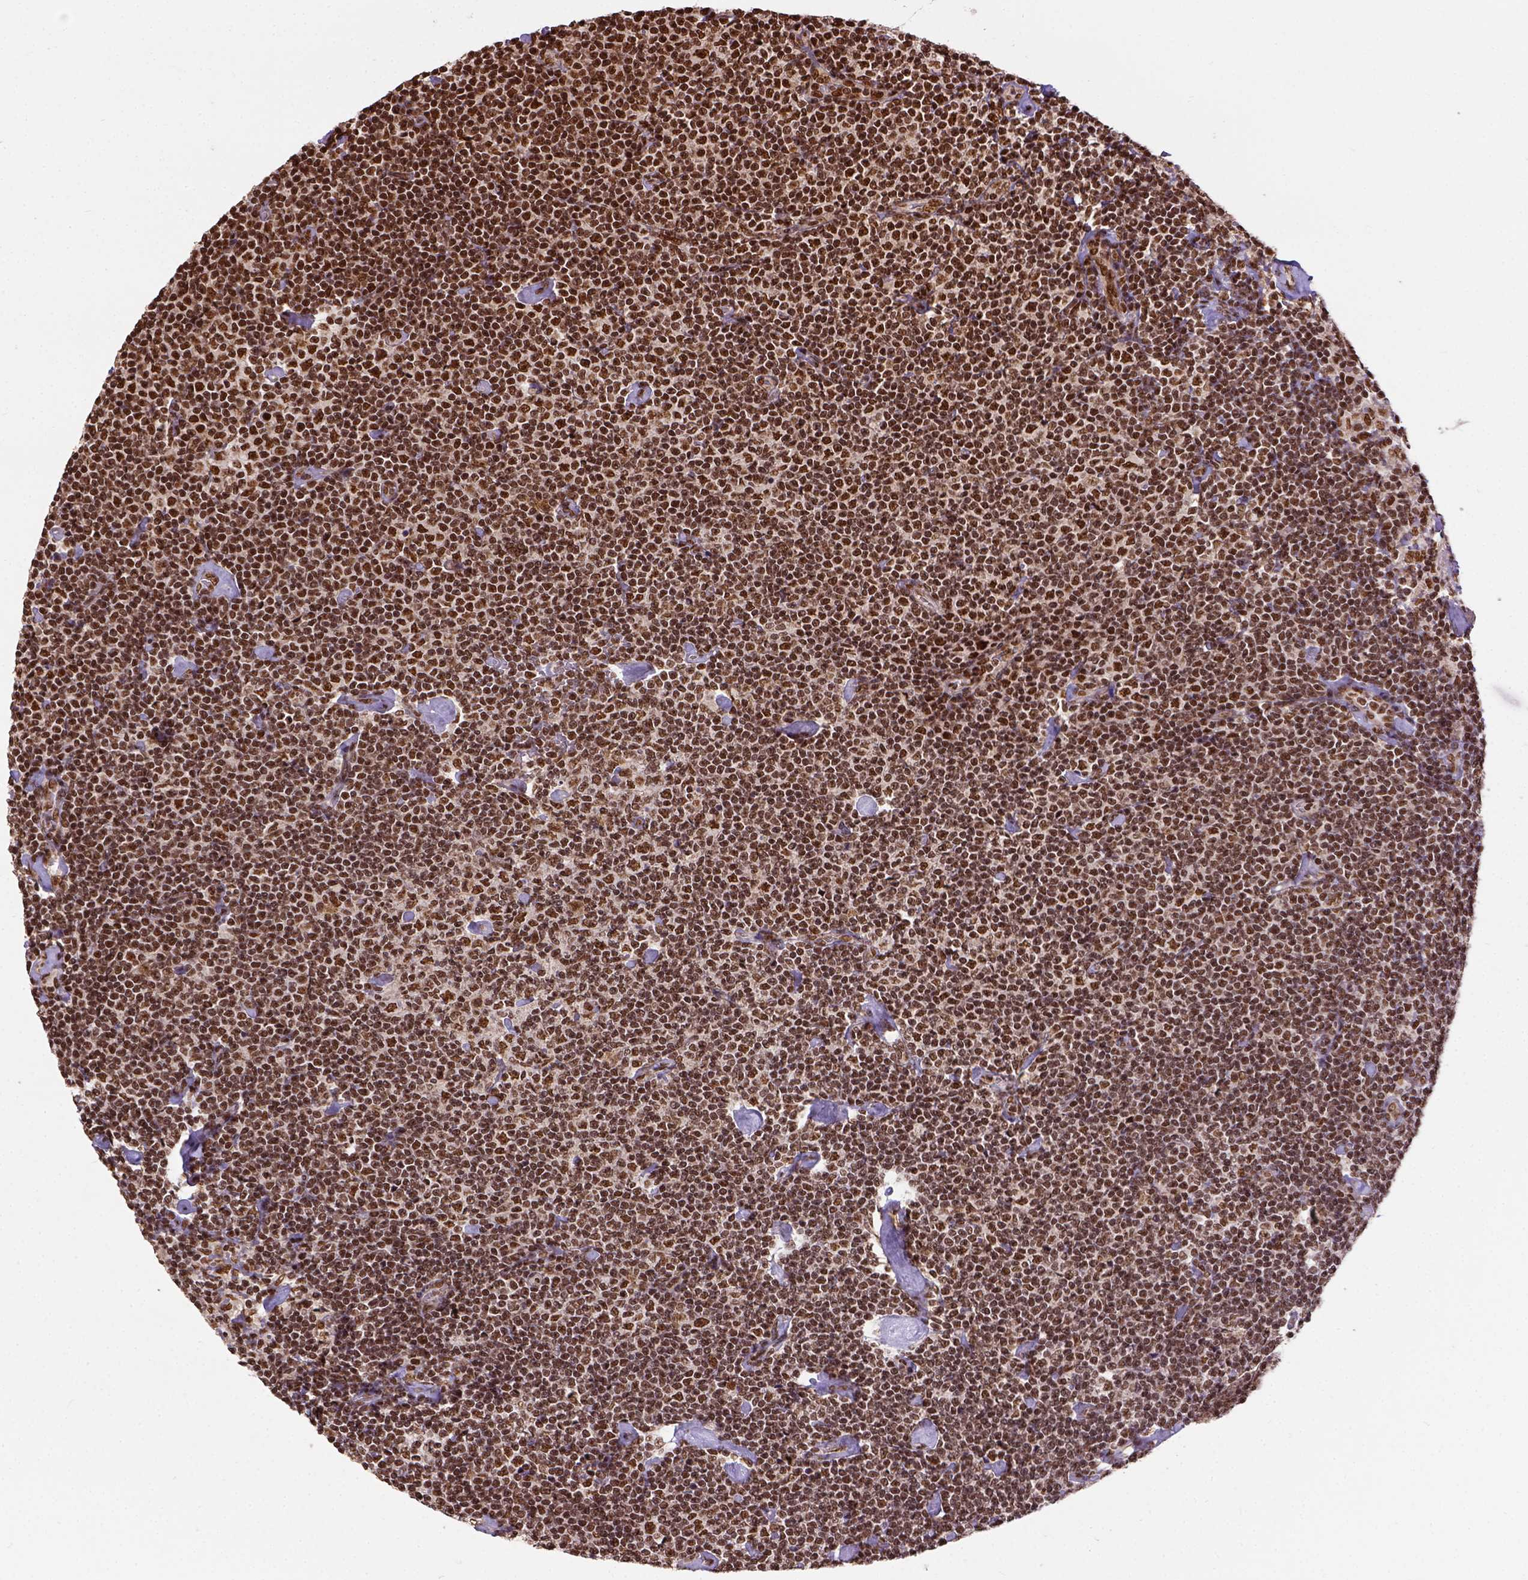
{"staining": {"intensity": "strong", "quantity": ">75%", "location": "nuclear"}, "tissue": "lymphoma", "cell_type": "Tumor cells", "image_type": "cancer", "snomed": [{"axis": "morphology", "description": "Malignant lymphoma, non-Hodgkin's type, Low grade"}, {"axis": "topography", "description": "Lymph node"}], "caption": "Immunohistochemical staining of lymphoma exhibits strong nuclear protein expression in approximately >75% of tumor cells.", "gene": "NACC1", "patient": {"sex": "male", "age": 81}}